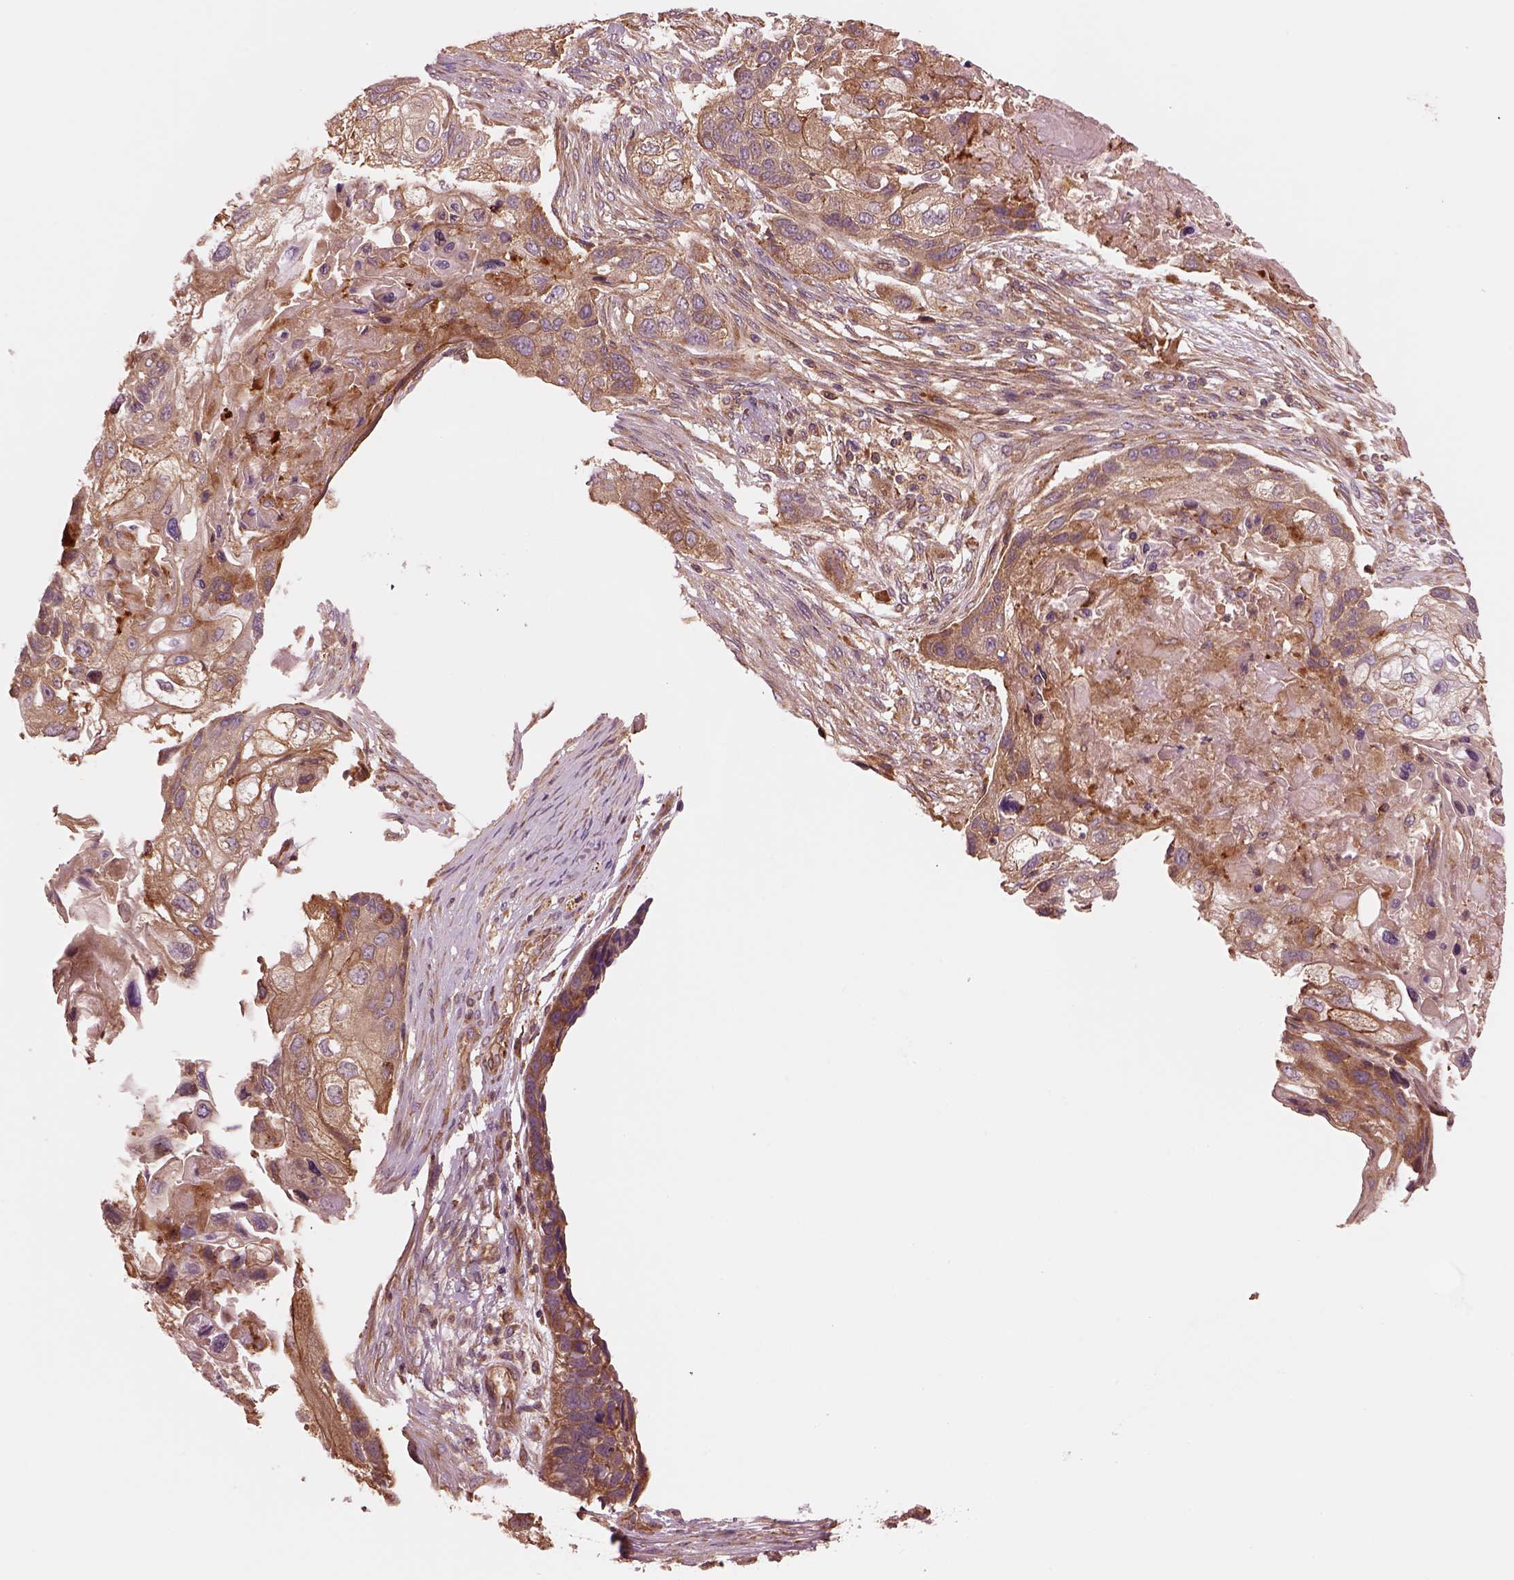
{"staining": {"intensity": "moderate", "quantity": "<25%", "location": "cytoplasmic/membranous"}, "tissue": "lung cancer", "cell_type": "Tumor cells", "image_type": "cancer", "snomed": [{"axis": "morphology", "description": "Squamous cell carcinoma, NOS"}, {"axis": "topography", "description": "Lung"}], "caption": "Immunohistochemical staining of squamous cell carcinoma (lung) shows low levels of moderate cytoplasmic/membranous protein expression in about <25% of tumor cells.", "gene": "ASCC2", "patient": {"sex": "male", "age": 69}}